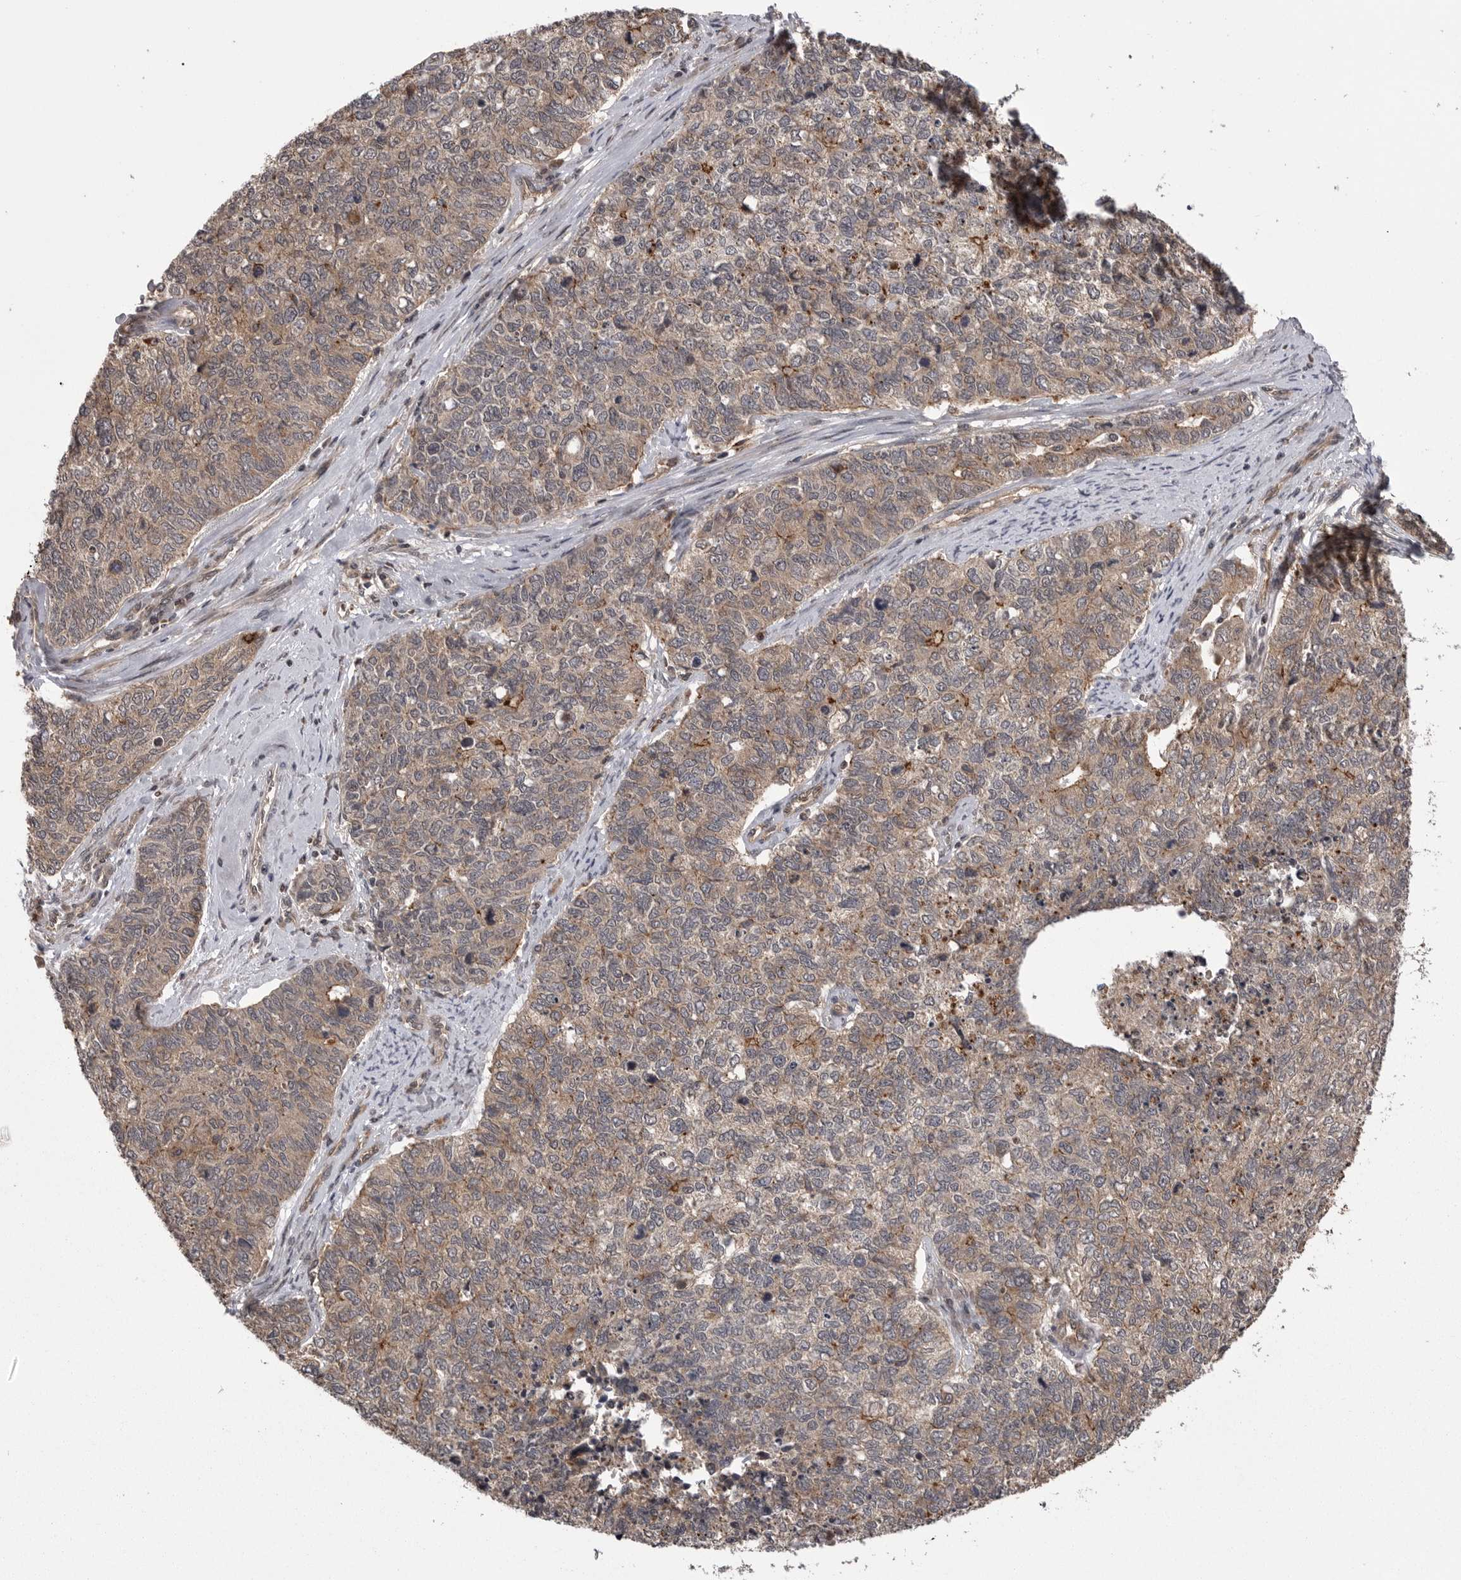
{"staining": {"intensity": "weak", "quantity": ">75%", "location": "cytoplasmic/membranous"}, "tissue": "cervical cancer", "cell_type": "Tumor cells", "image_type": "cancer", "snomed": [{"axis": "morphology", "description": "Squamous cell carcinoma, NOS"}, {"axis": "topography", "description": "Cervix"}], "caption": "Cervical cancer tissue demonstrates weak cytoplasmic/membranous expression in about >75% of tumor cells, visualized by immunohistochemistry.", "gene": "AOAH", "patient": {"sex": "female", "age": 63}}